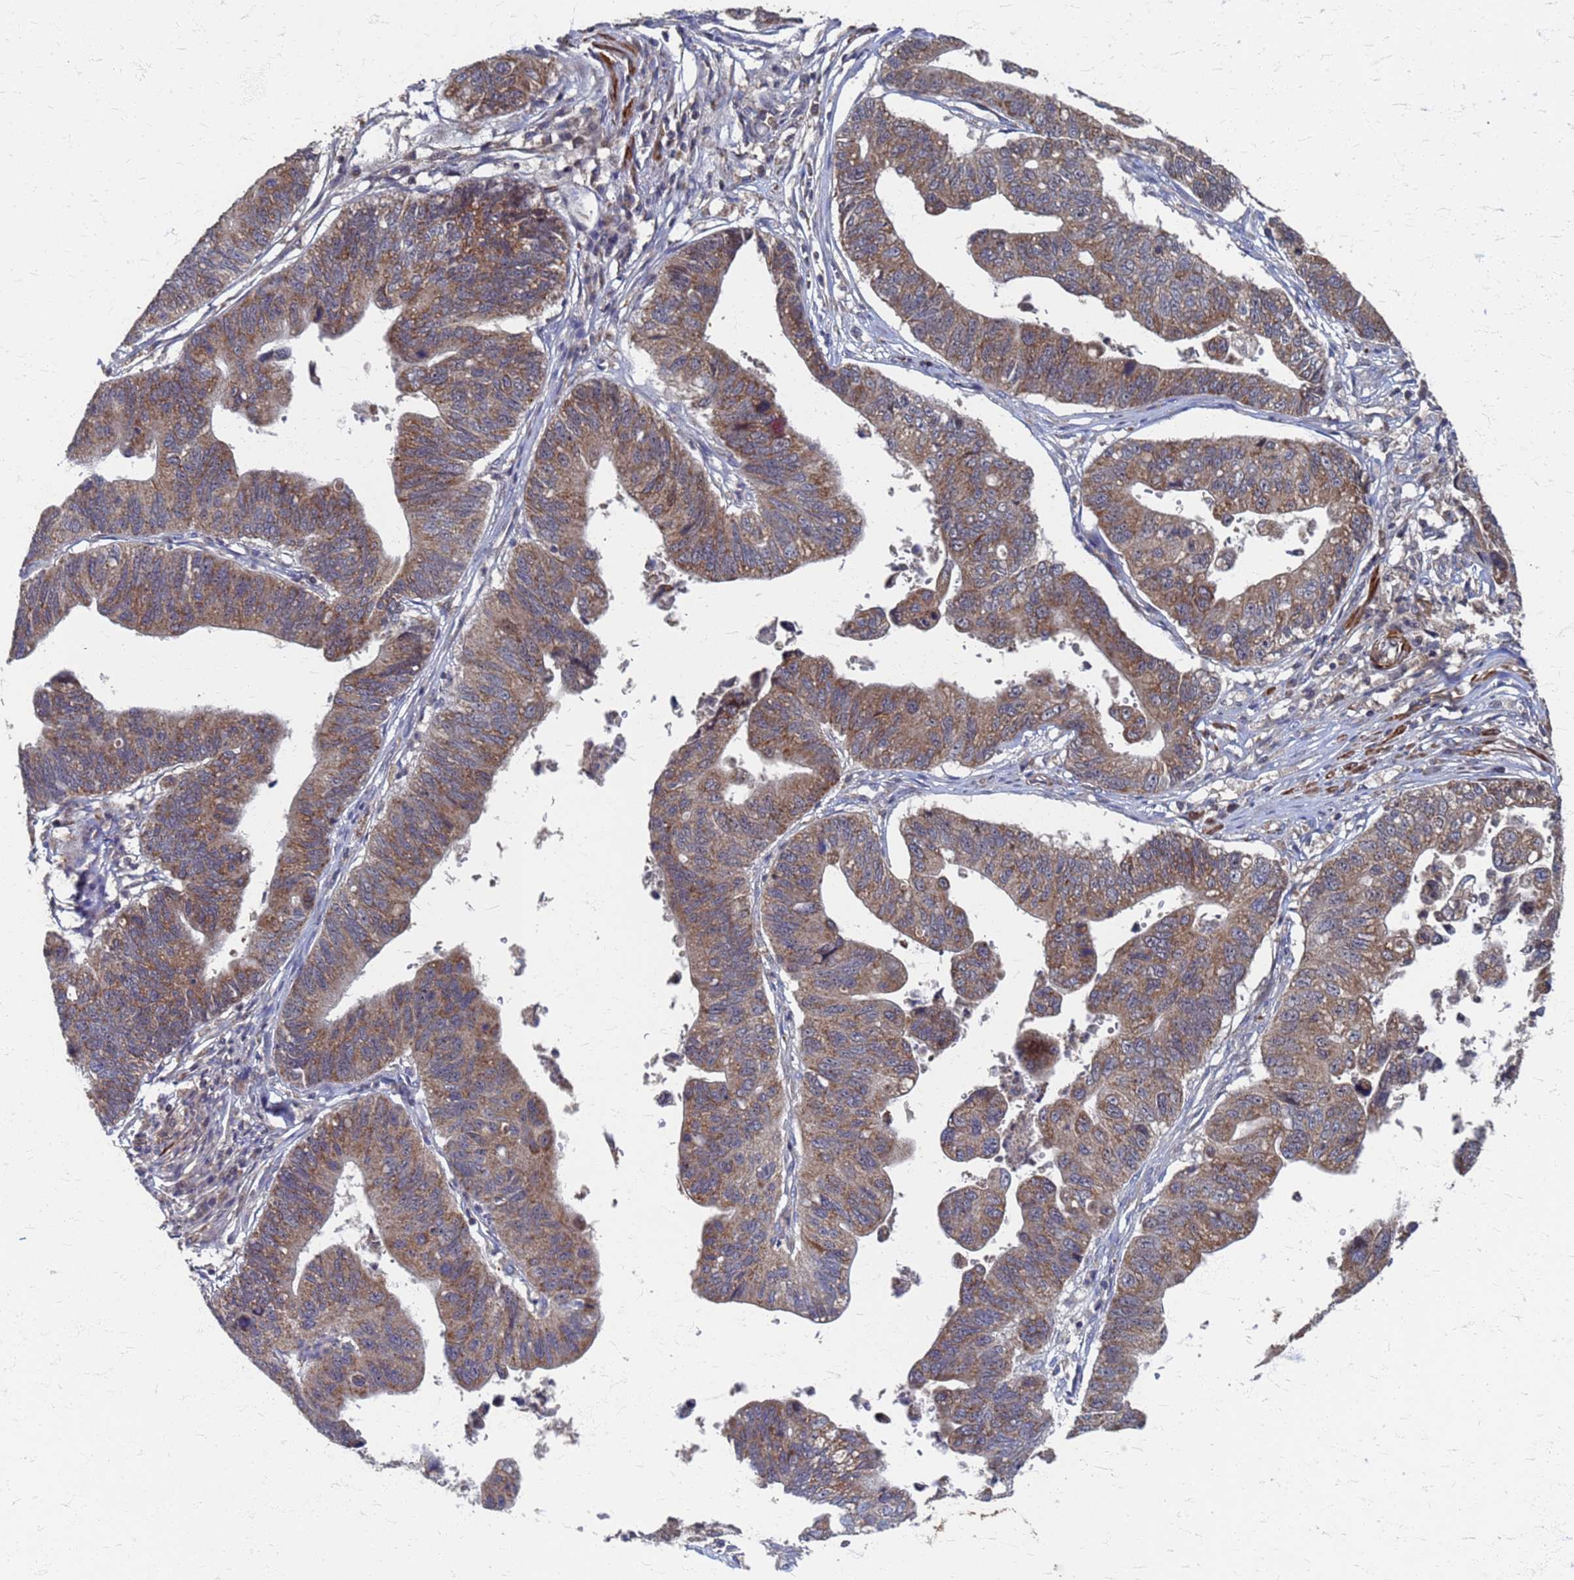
{"staining": {"intensity": "moderate", "quantity": ">75%", "location": "cytoplasmic/membranous"}, "tissue": "stomach cancer", "cell_type": "Tumor cells", "image_type": "cancer", "snomed": [{"axis": "morphology", "description": "Adenocarcinoma, NOS"}, {"axis": "topography", "description": "Stomach"}], "caption": "Moderate cytoplasmic/membranous expression for a protein is present in approximately >75% of tumor cells of adenocarcinoma (stomach) using immunohistochemistry (IHC).", "gene": "ATPAF1", "patient": {"sex": "male", "age": 59}}